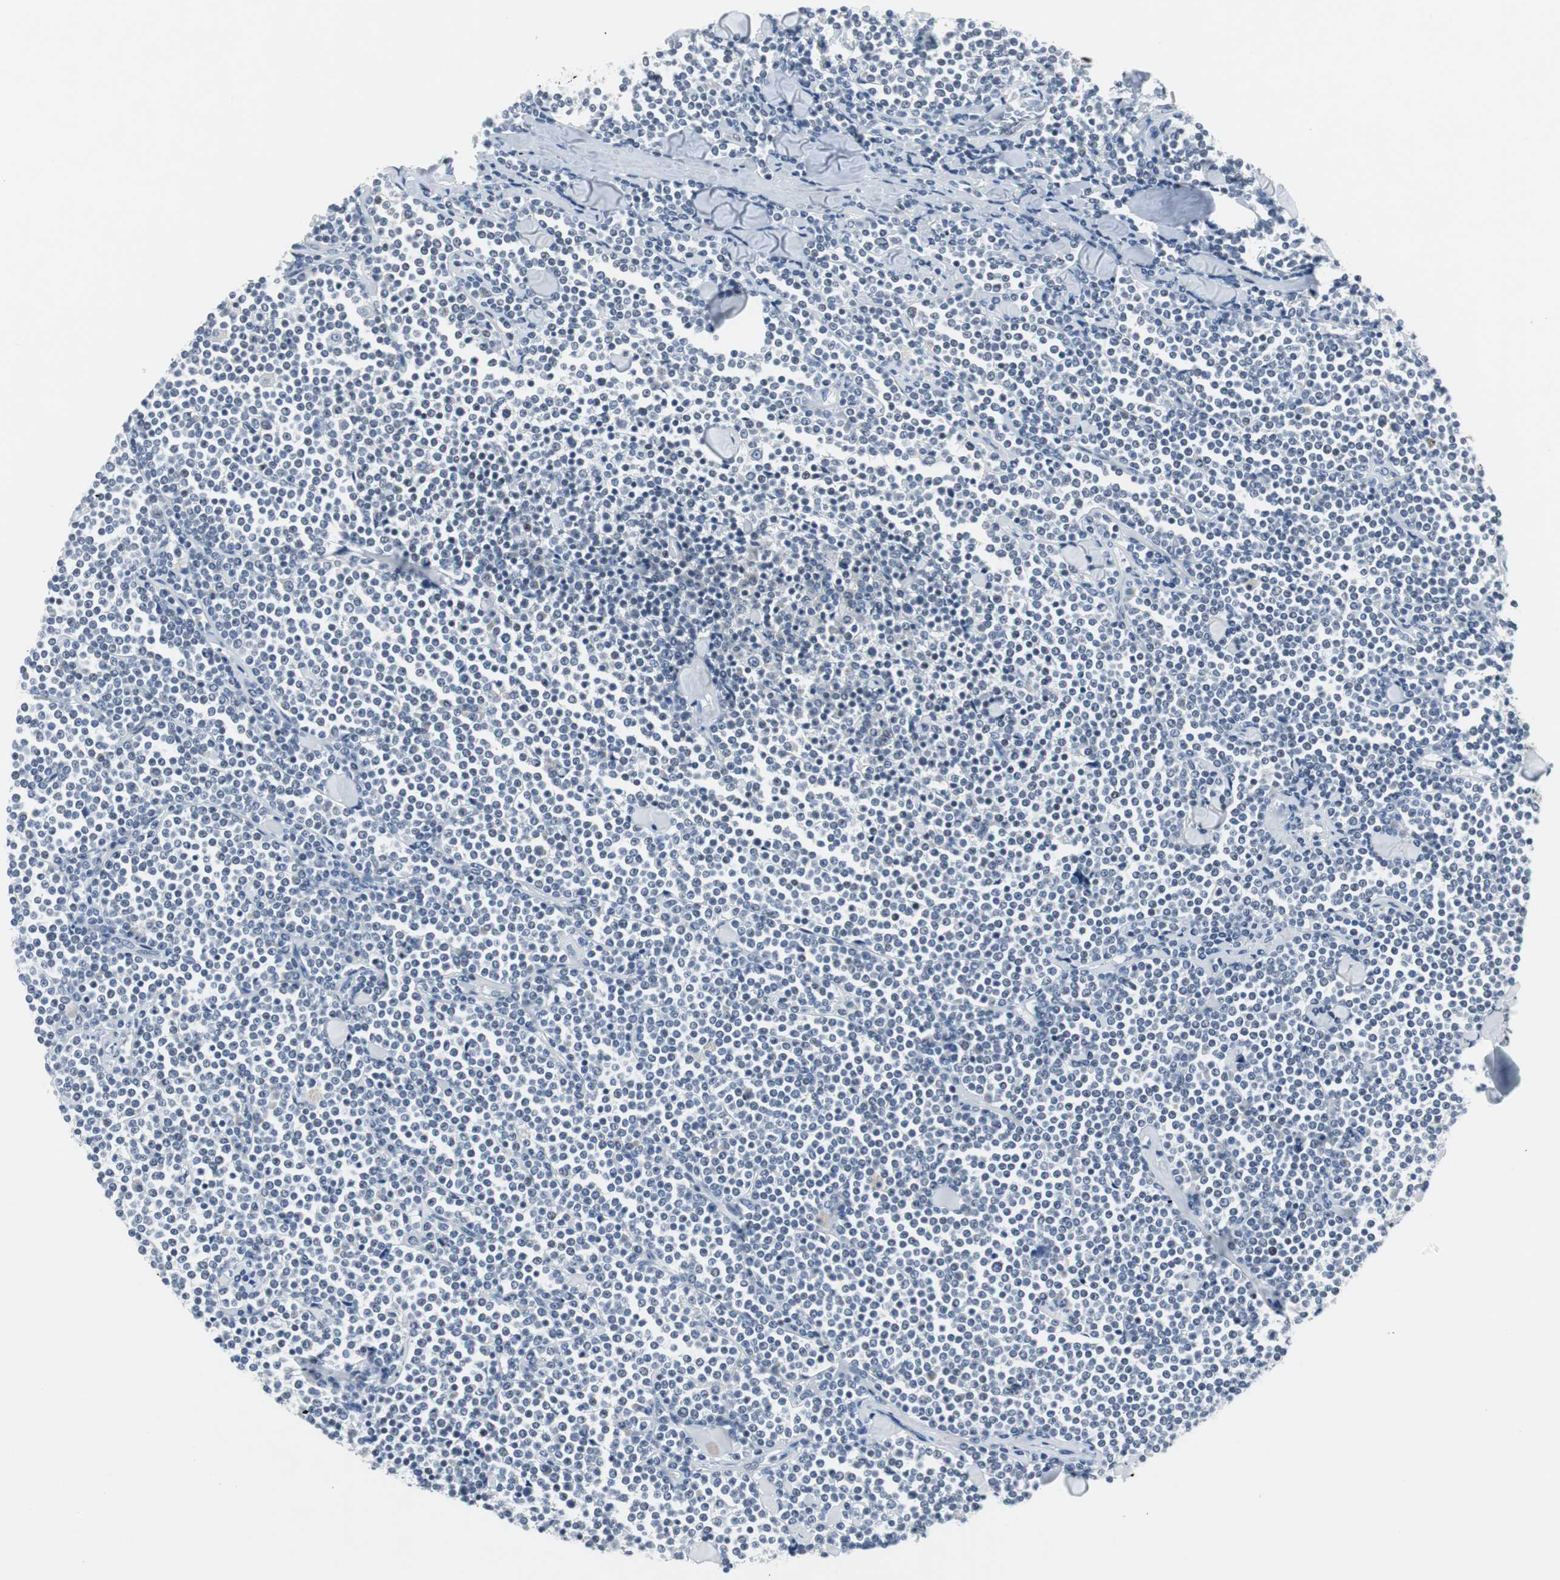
{"staining": {"intensity": "negative", "quantity": "none", "location": "none"}, "tissue": "lymphoma", "cell_type": "Tumor cells", "image_type": "cancer", "snomed": [{"axis": "morphology", "description": "Malignant lymphoma, non-Hodgkin's type, Low grade"}, {"axis": "topography", "description": "Soft tissue"}], "caption": "High magnification brightfield microscopy of malignant lymphoma, non-Hodgkin's type (low-grade) stained with DAB (brown) and counterstained with hematoxylin (blue): tumor cells show no significant expression.", "gene": "ELK1", "patient": {"sex": "male", "age": 92}}